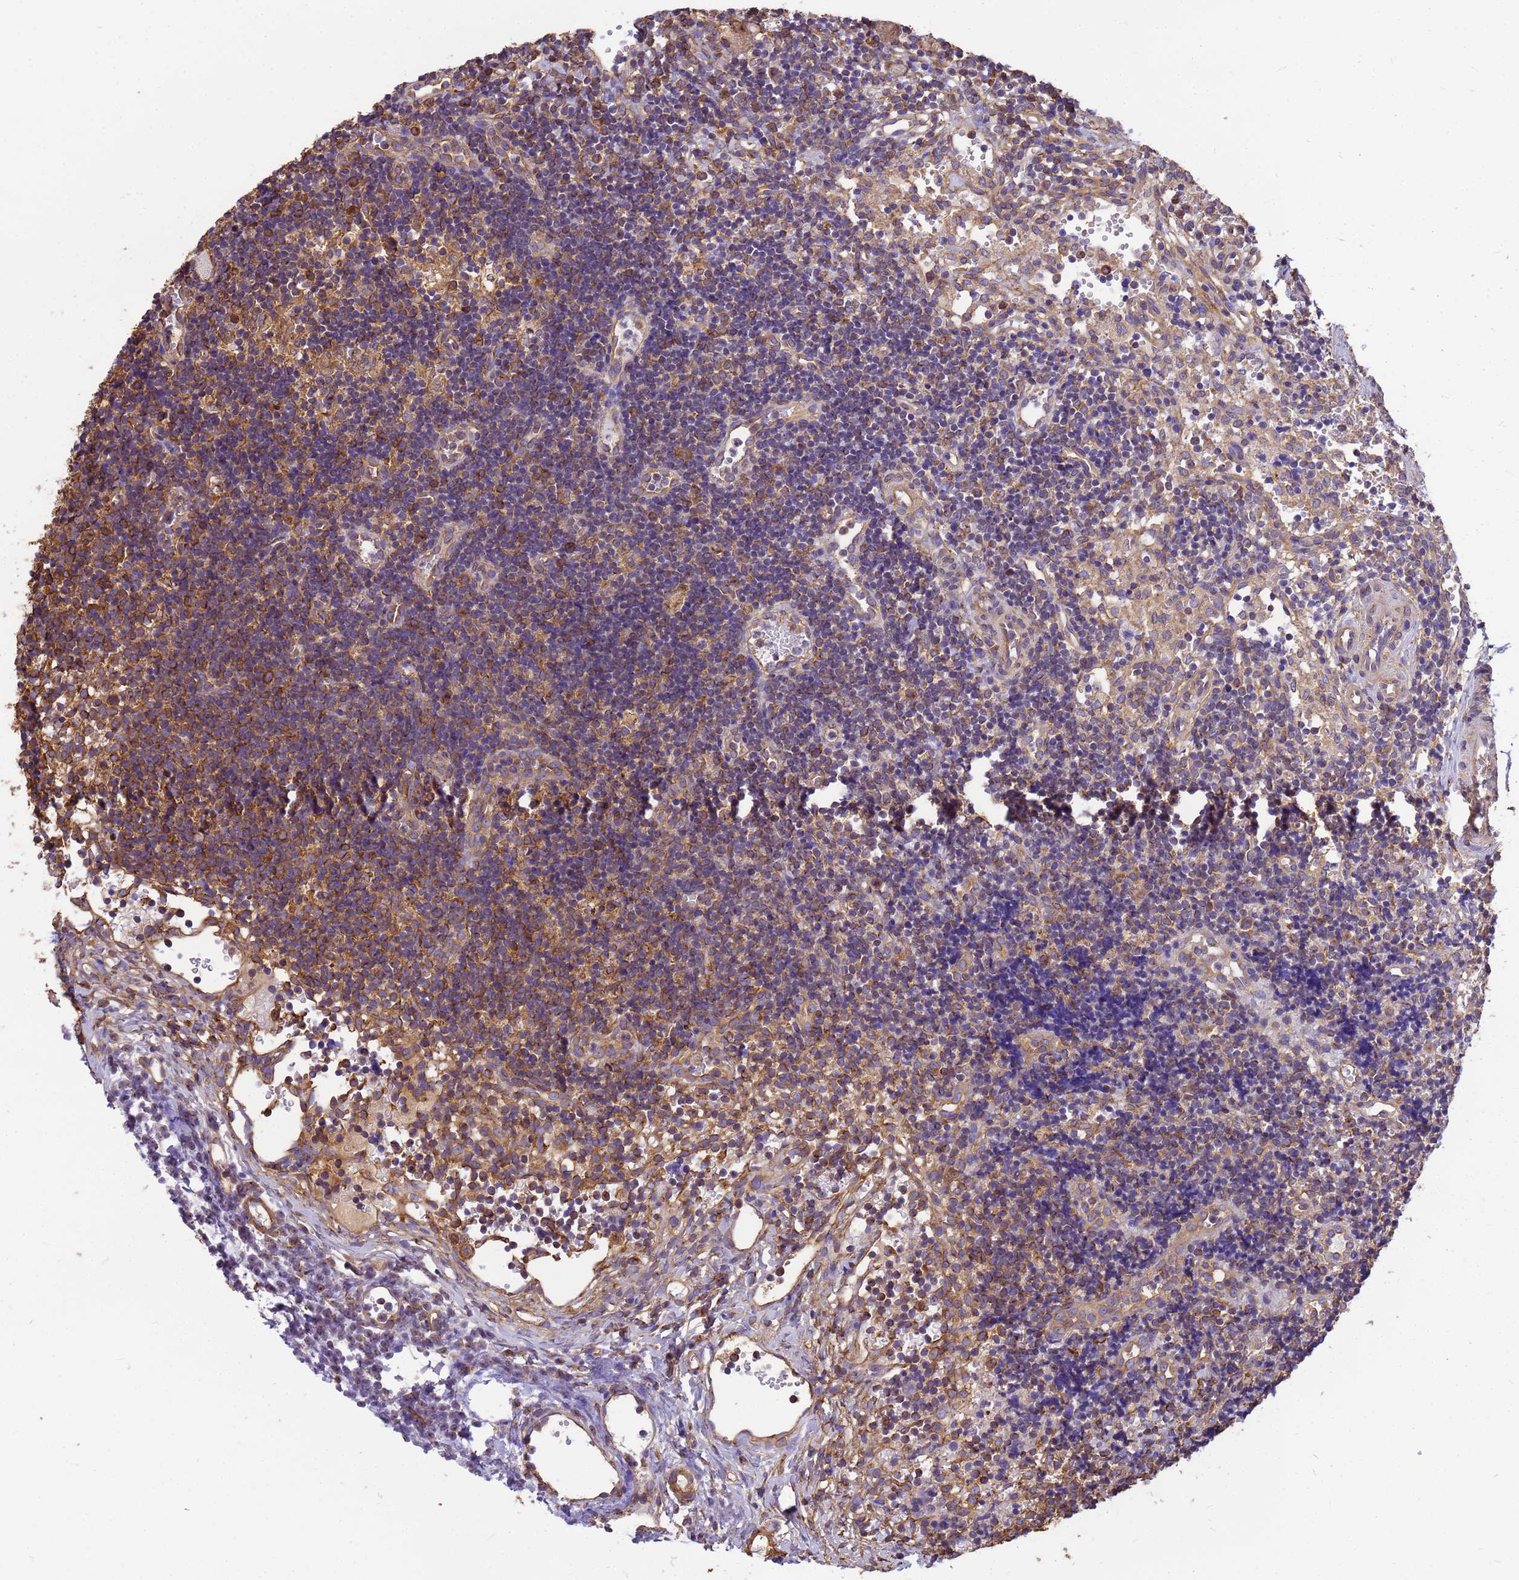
{"staining": {"intensity": "strong", "quantity": ">75%", "location": "cytoplasmic/membranous"}, "tissue": "lymph node", "cell_type": "Germinal center cells", "image_type": "normal", "snomed": [{"axis": "morphology", "description": "Normal tissue, NOS"}, {"axis": "topography", "description": "Lymph node"}], "caption": "Lymph node stained for a protein reveals strong cytoplasmic/membranous positivity in germinal center cells. (IHC, brightfield microscopy, high magnification).", "gene": "ENSG00000198211", "patient": {"sex": "female", "age": 37}}